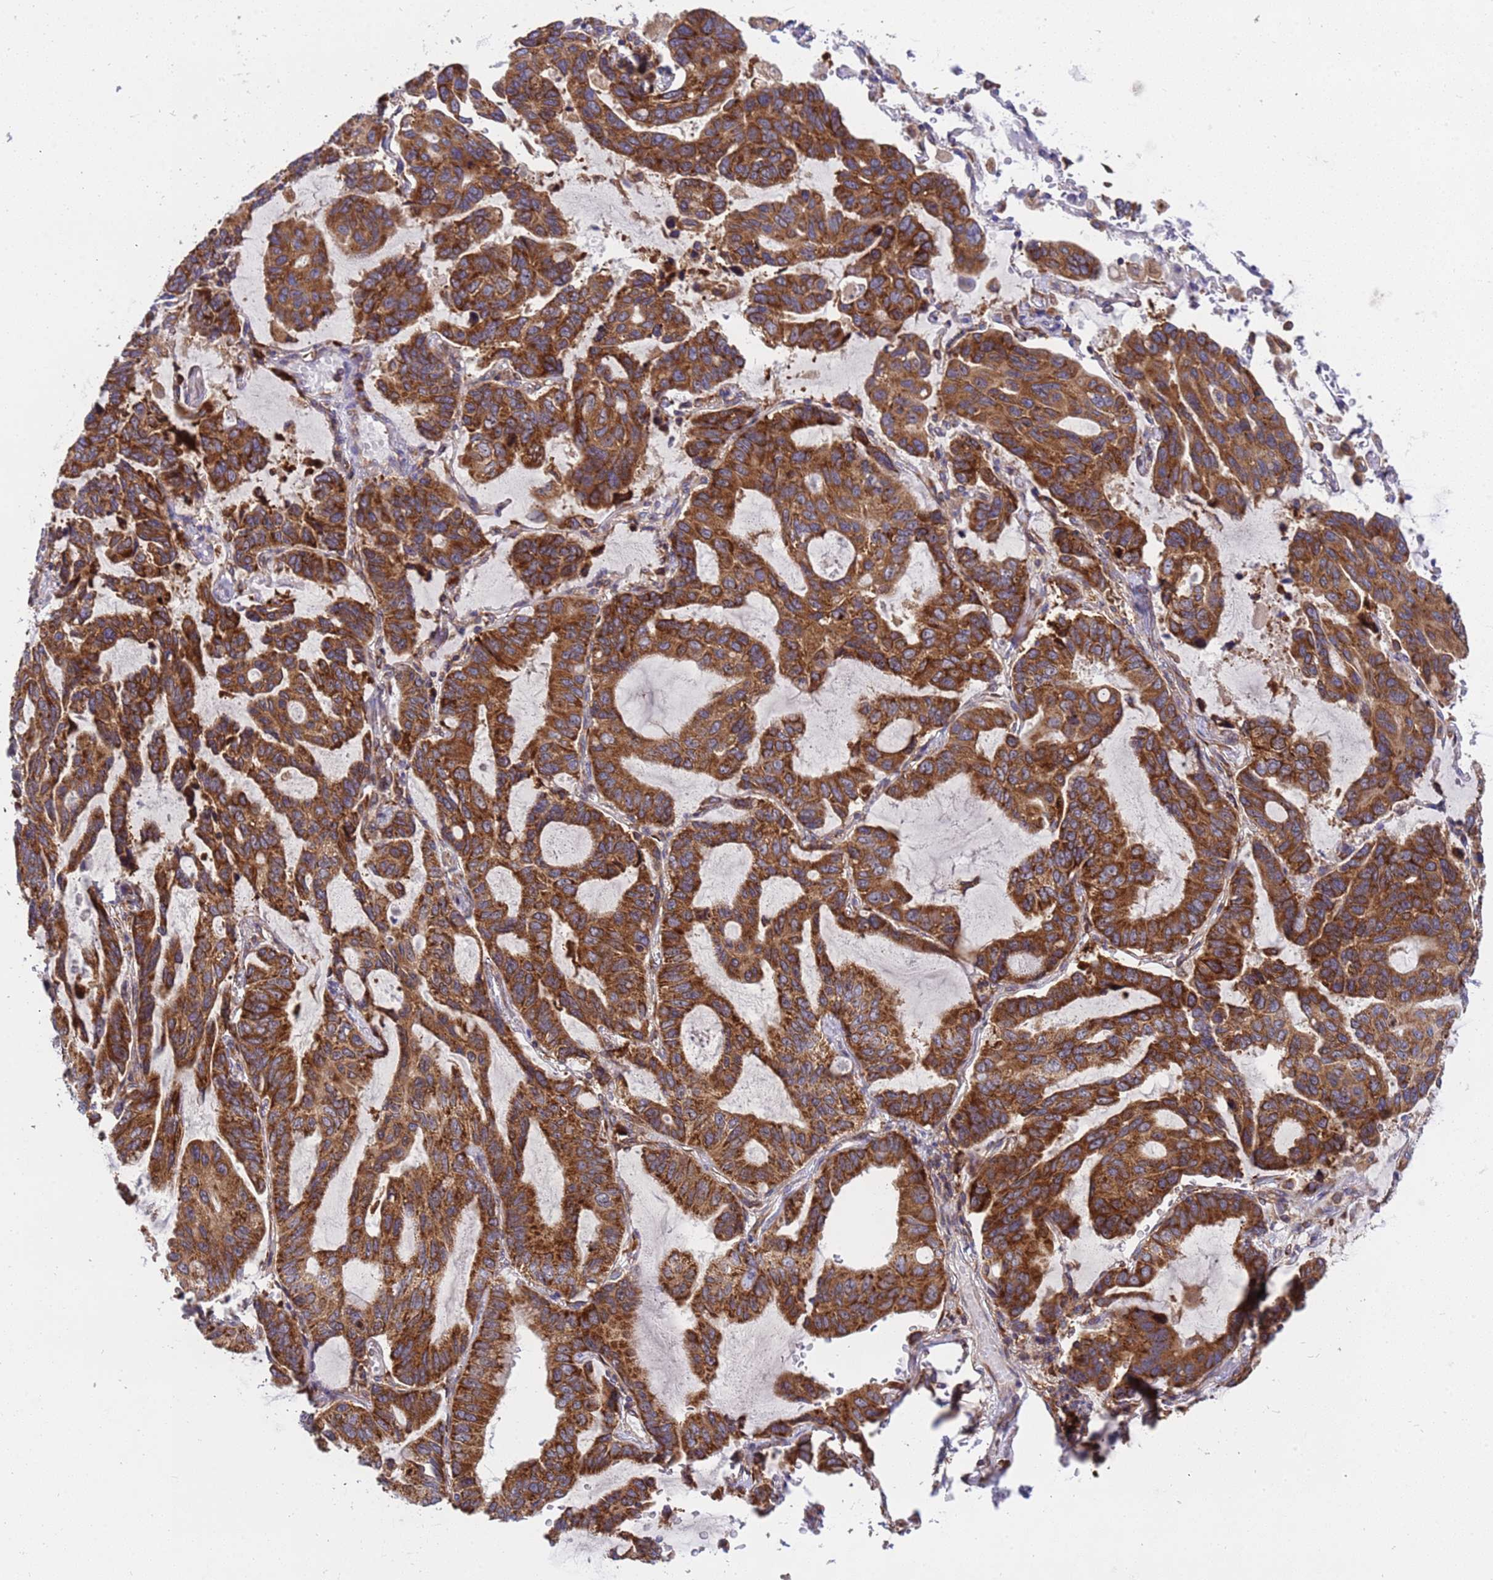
{"staining": {"intensity": "strong", "quantity": ">75%", "location": "cytoplasmic/membranous,nuclear"}, "tissue": "lung cancer", "cell_type": "Tumor cells", "image_type": "cancer", "snomed": [{"axis": "morphology", "description": "Adenocarcinoma, NOS"}, {"axis": "topography", "description": "Lung"}], "caption": "DAB (3,3'-diaminobenzidine) immunohistochemical staining of human lung adenocarcinoma exhibits strong cytoplasmic/membranous and nuclear protein positivity in approximately >75% of tumor cells.", "gene": "RPL36", "patient": {"sex": "male", "age": 64}}